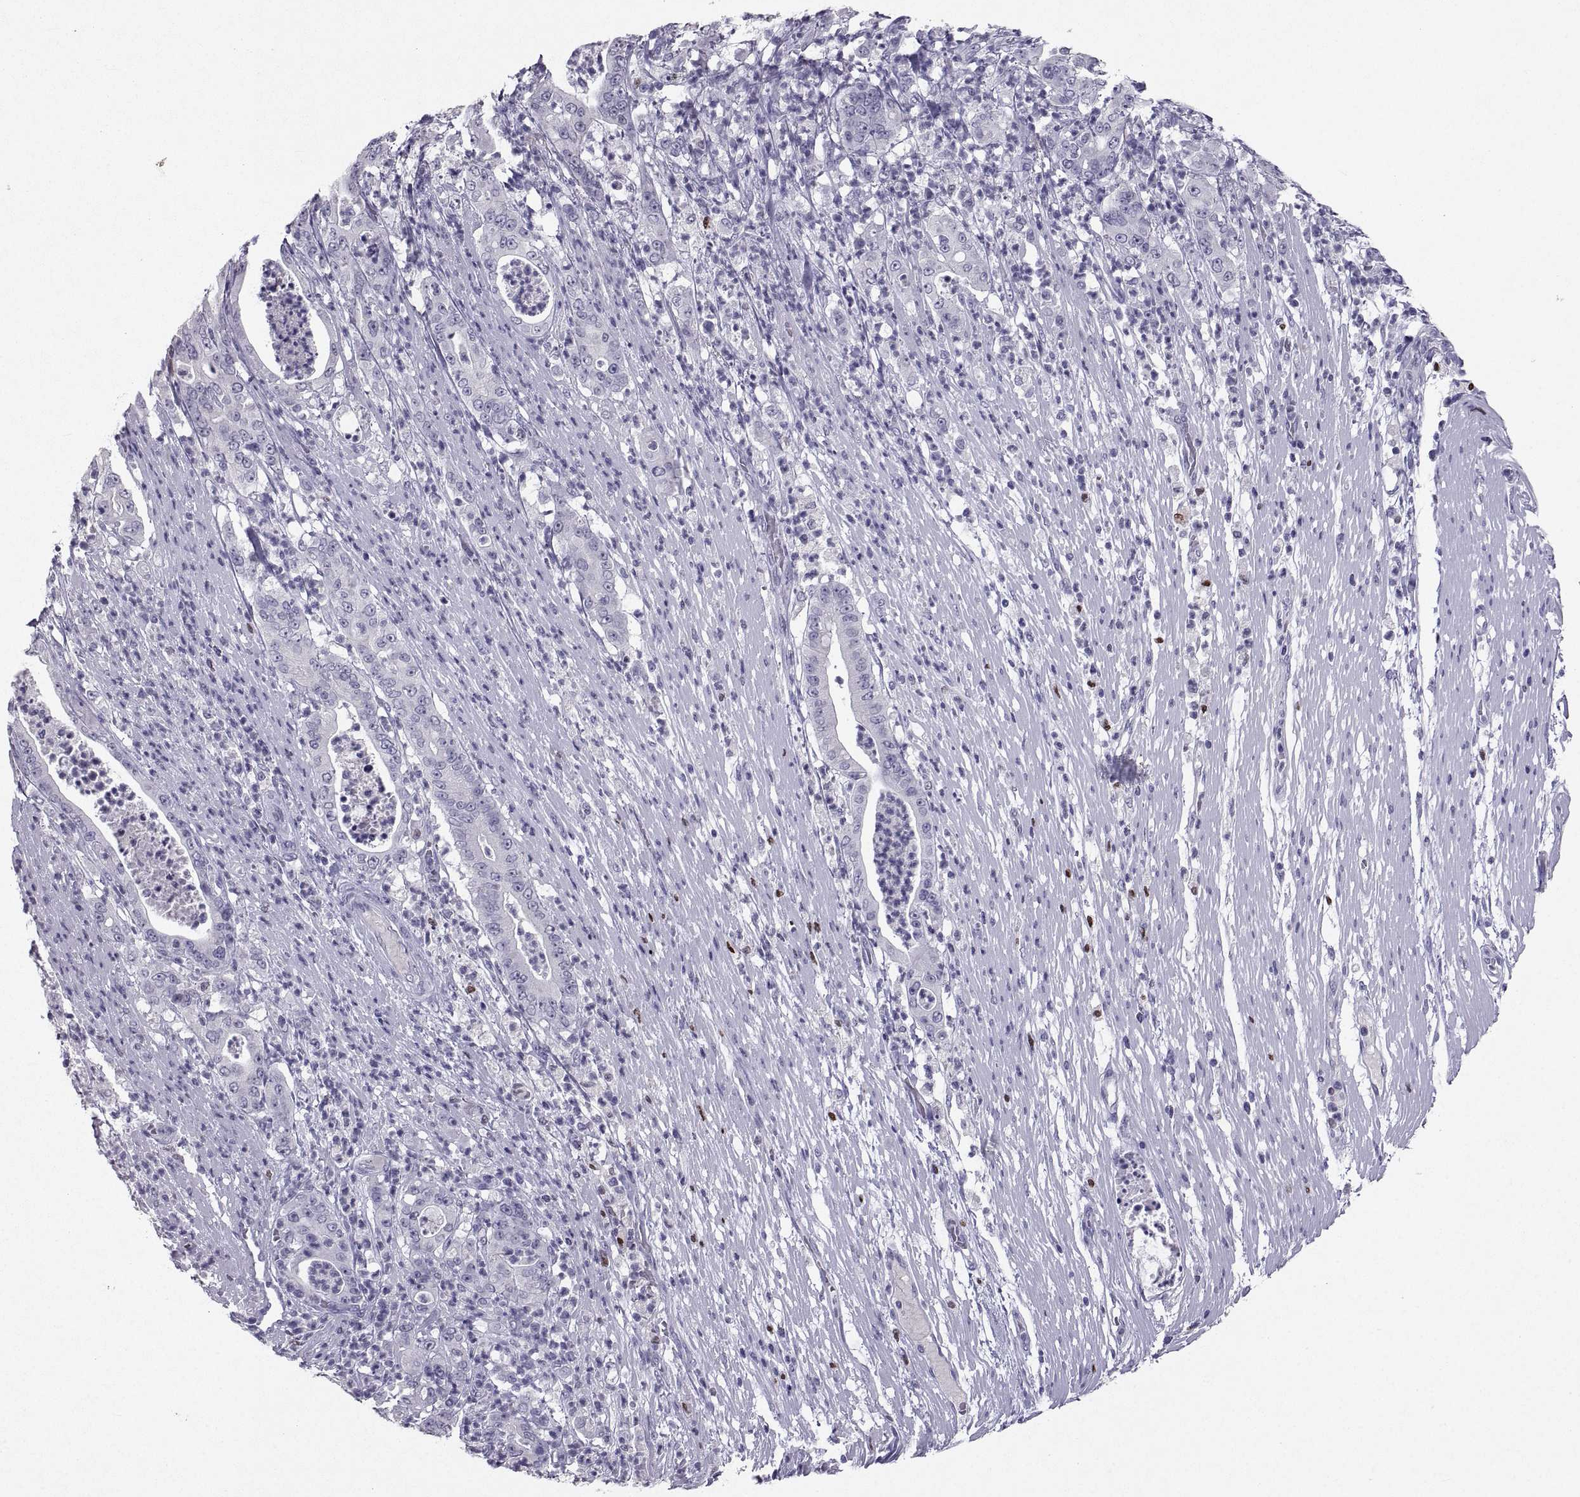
{"staining": {"intensity": "negative", "quantity": "none", "location": "none"}, "tissue": "pancreatic cancer", "cell_type": "Tumor cells", "image_type": "cancer", "snomed": [{"axis": "morphology", "description": "Adenocarcinoma, NOS"}, {"axis": "topography", "description": "Pancreas"}], "caption": "An immunohistochemistry (IHC) photomicrograph of pancreatic adenocarcinoma is shown. There is no staining in tumor cells of pancreatic adenocarcinoma. The staining was performed using DAB (3,3'-diaminobenzidine) to visualize the protein expression in brown, while the nuclei were stained in blue with hematoxylin (Magnification: 20x).", "gene": "SOX21", "patient": {"sex": "male", "age": 71}}